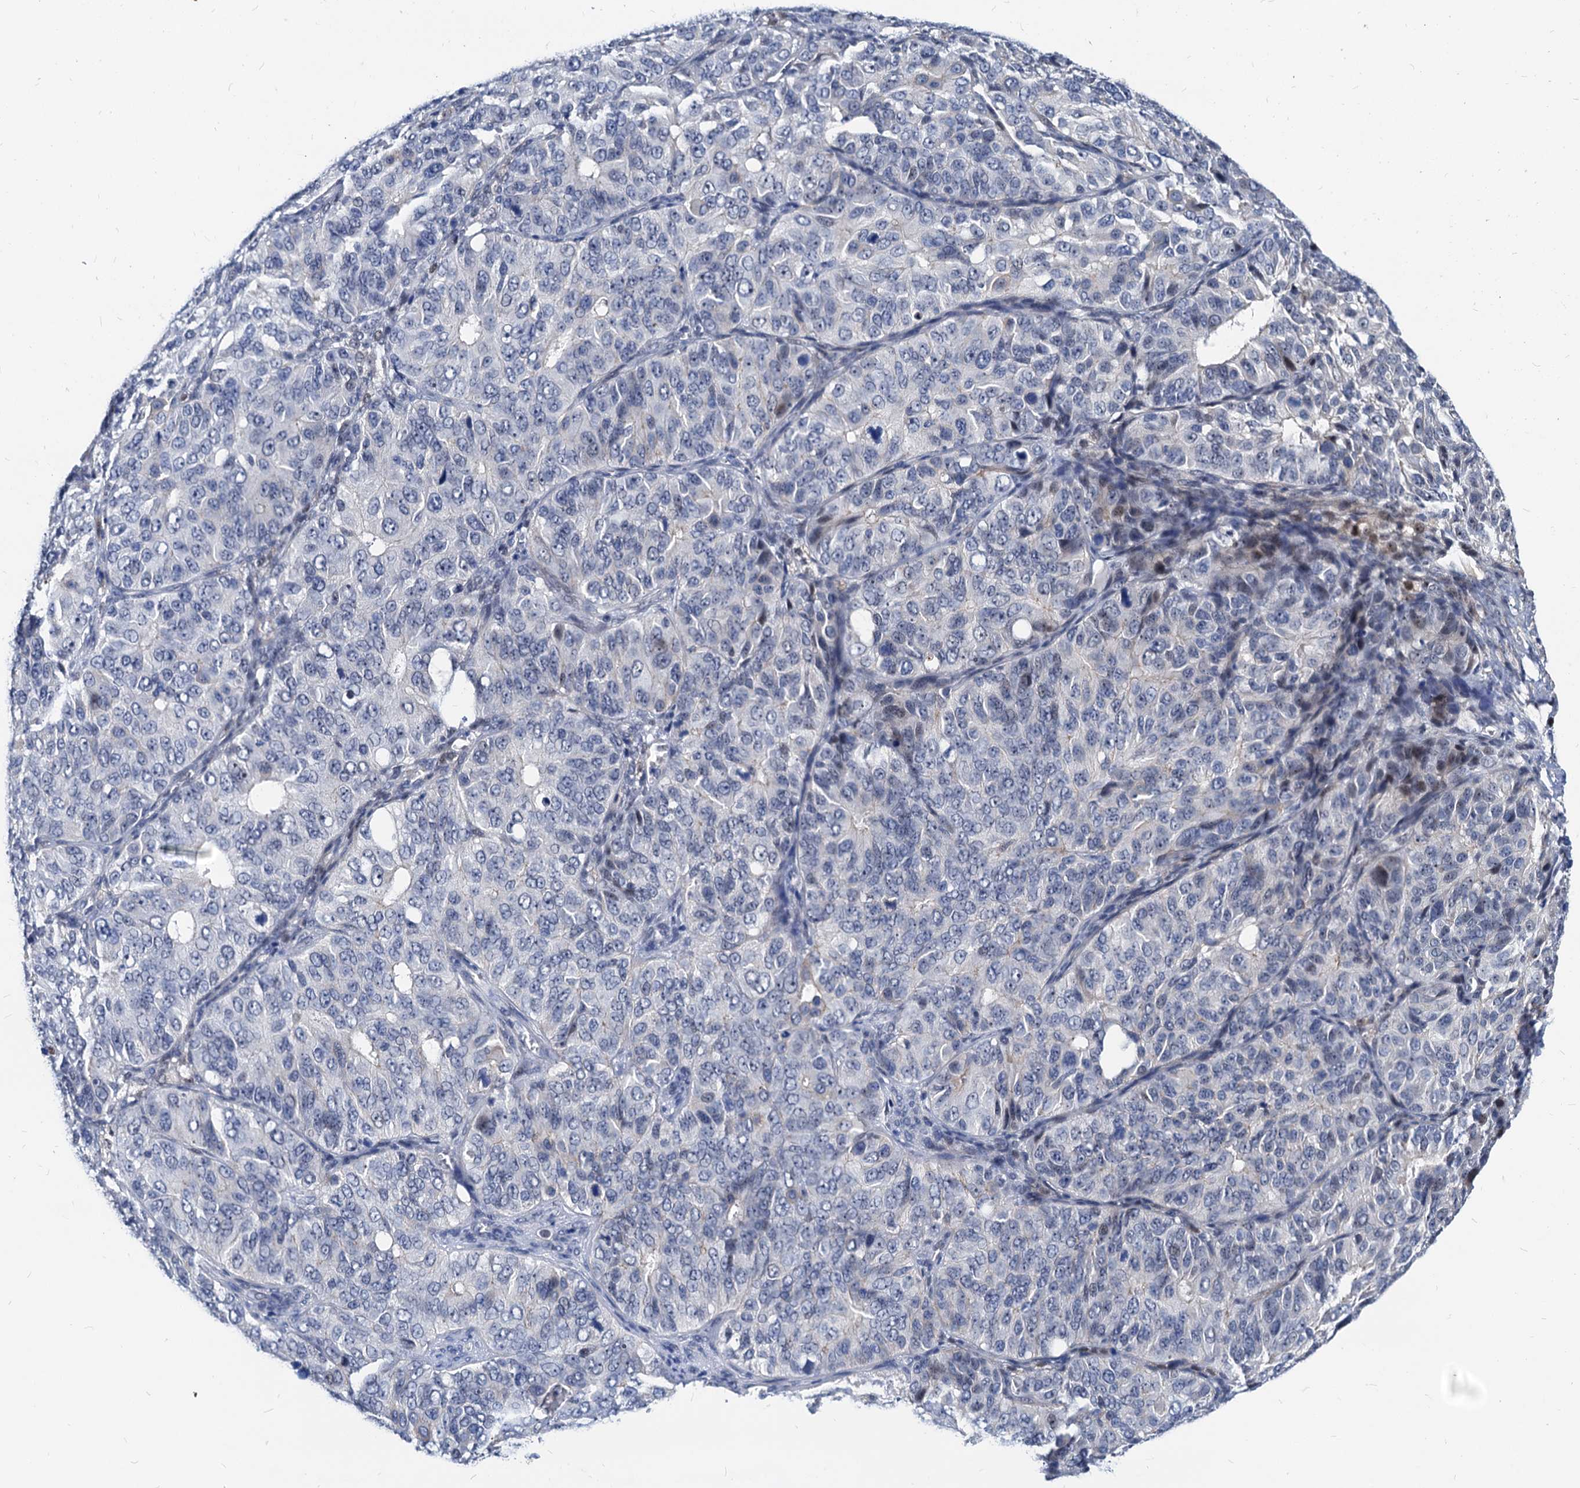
{"staining": {"intensity": "negative", "quantity": "none", "location": "none"}, "tissue": "ovarian cancer", "cell_type": "Tumor cells", "image_type": "cancer", "snomed": [{"axis": "morphology", "description": "Carcinoma, endometroid"}, {"axis": "topography", "description": "Ovary"}], "caption": "This is a histopathology image of immunohistochemistry (IHC) staining of ovarian cancer, which shows no staining in tumor cells. (DAB immunohistochemistry (IHC), high magnification).", "gene": "HSF2", "patient": {"sex": "female", "age": 51}}